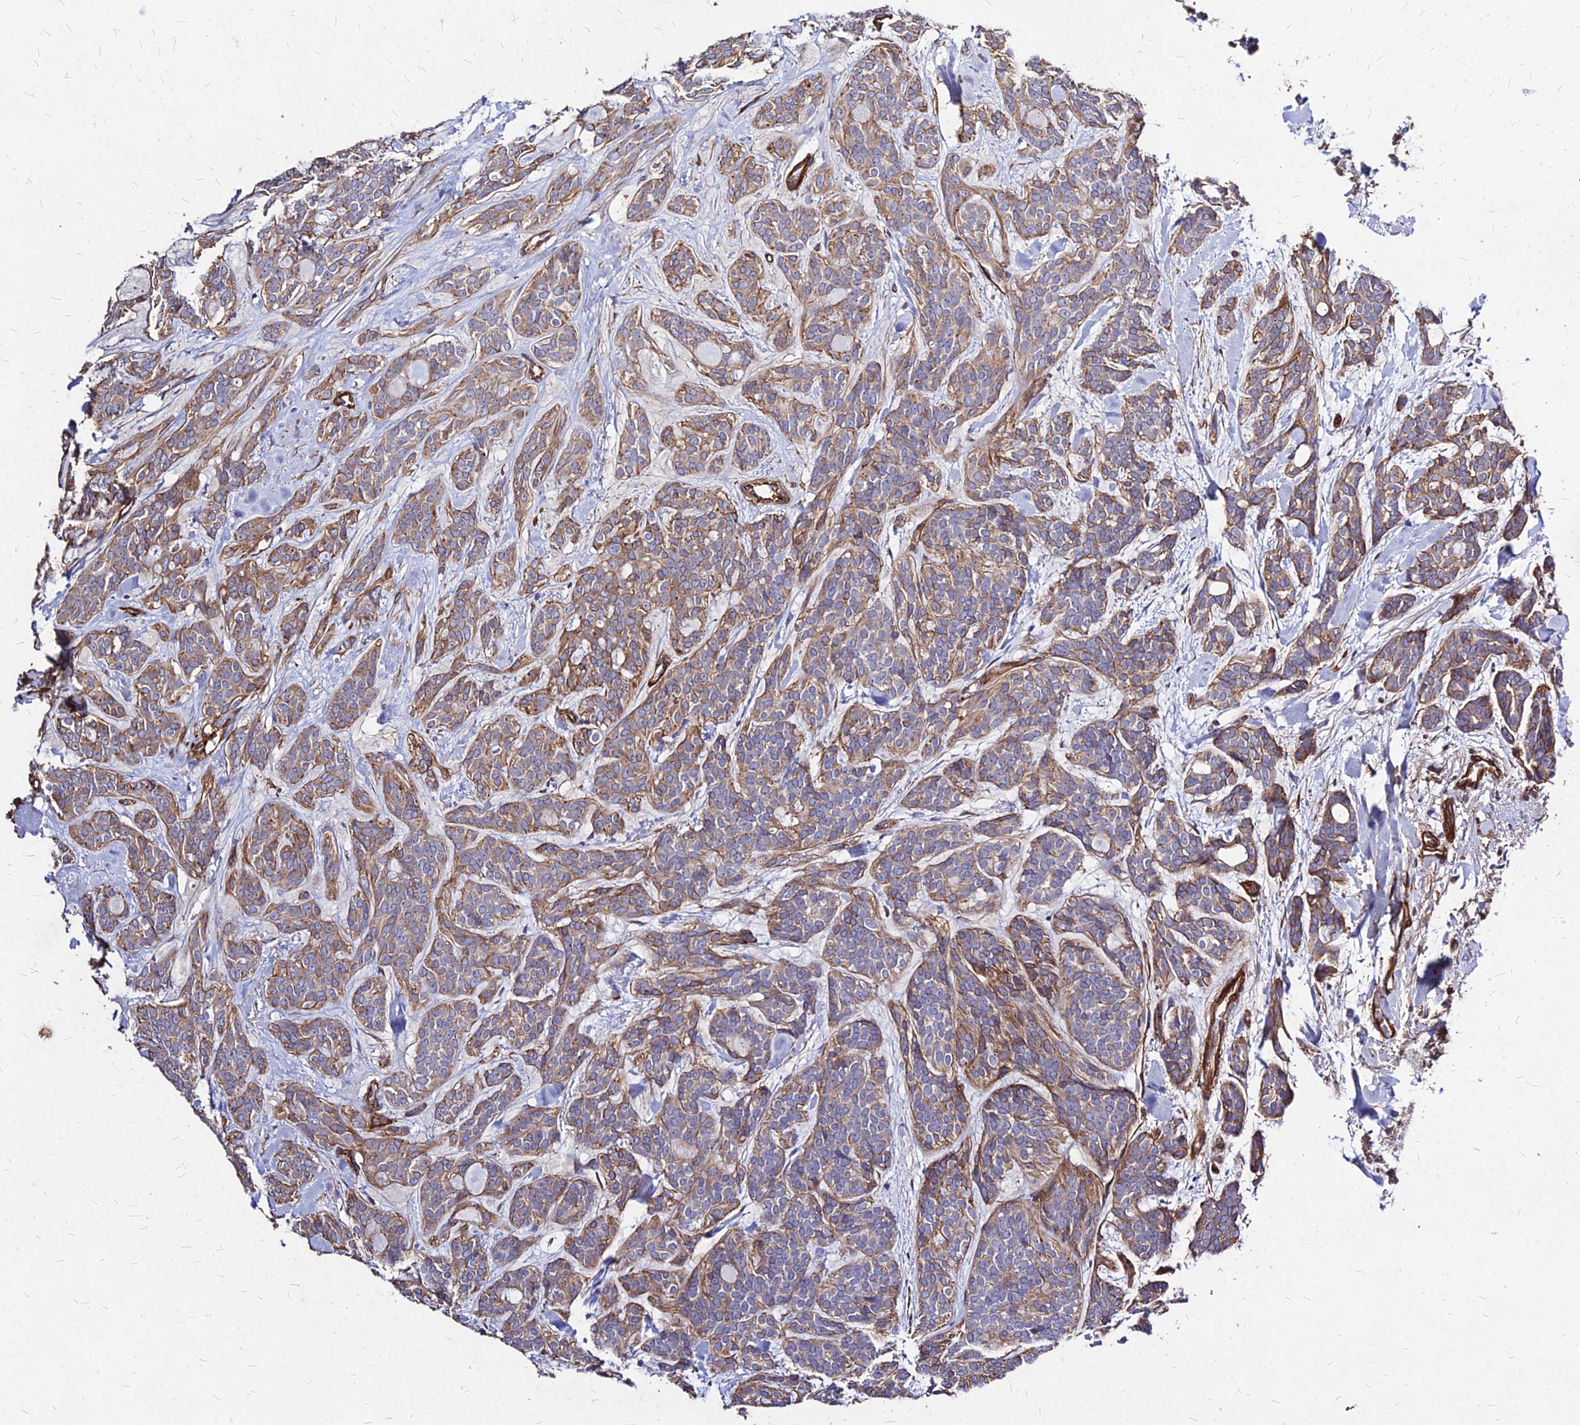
{"staining": {"intensity": "moderate", "quantity": ">75%", "location": "cytoplasmic/membranous"}, "tissue": "head and neck cancer", "cell_type": "Tumor cells", "image_type": "cancer", "snomed": [{"axis": "morphology", "description": "Adenocarcinoma, NOS"}, {"axis": "topography", "description": "Head-Neck"}], "caption": "Head and neck cancer (adenocarcinoma) was stained to show a protein in brown. There is medium levels of moderate cytoplasmic/membranous positivity in about >75% of tumor cells.", "gene": "EFCC1", "patient": {"sex": "male", "age": 66}}